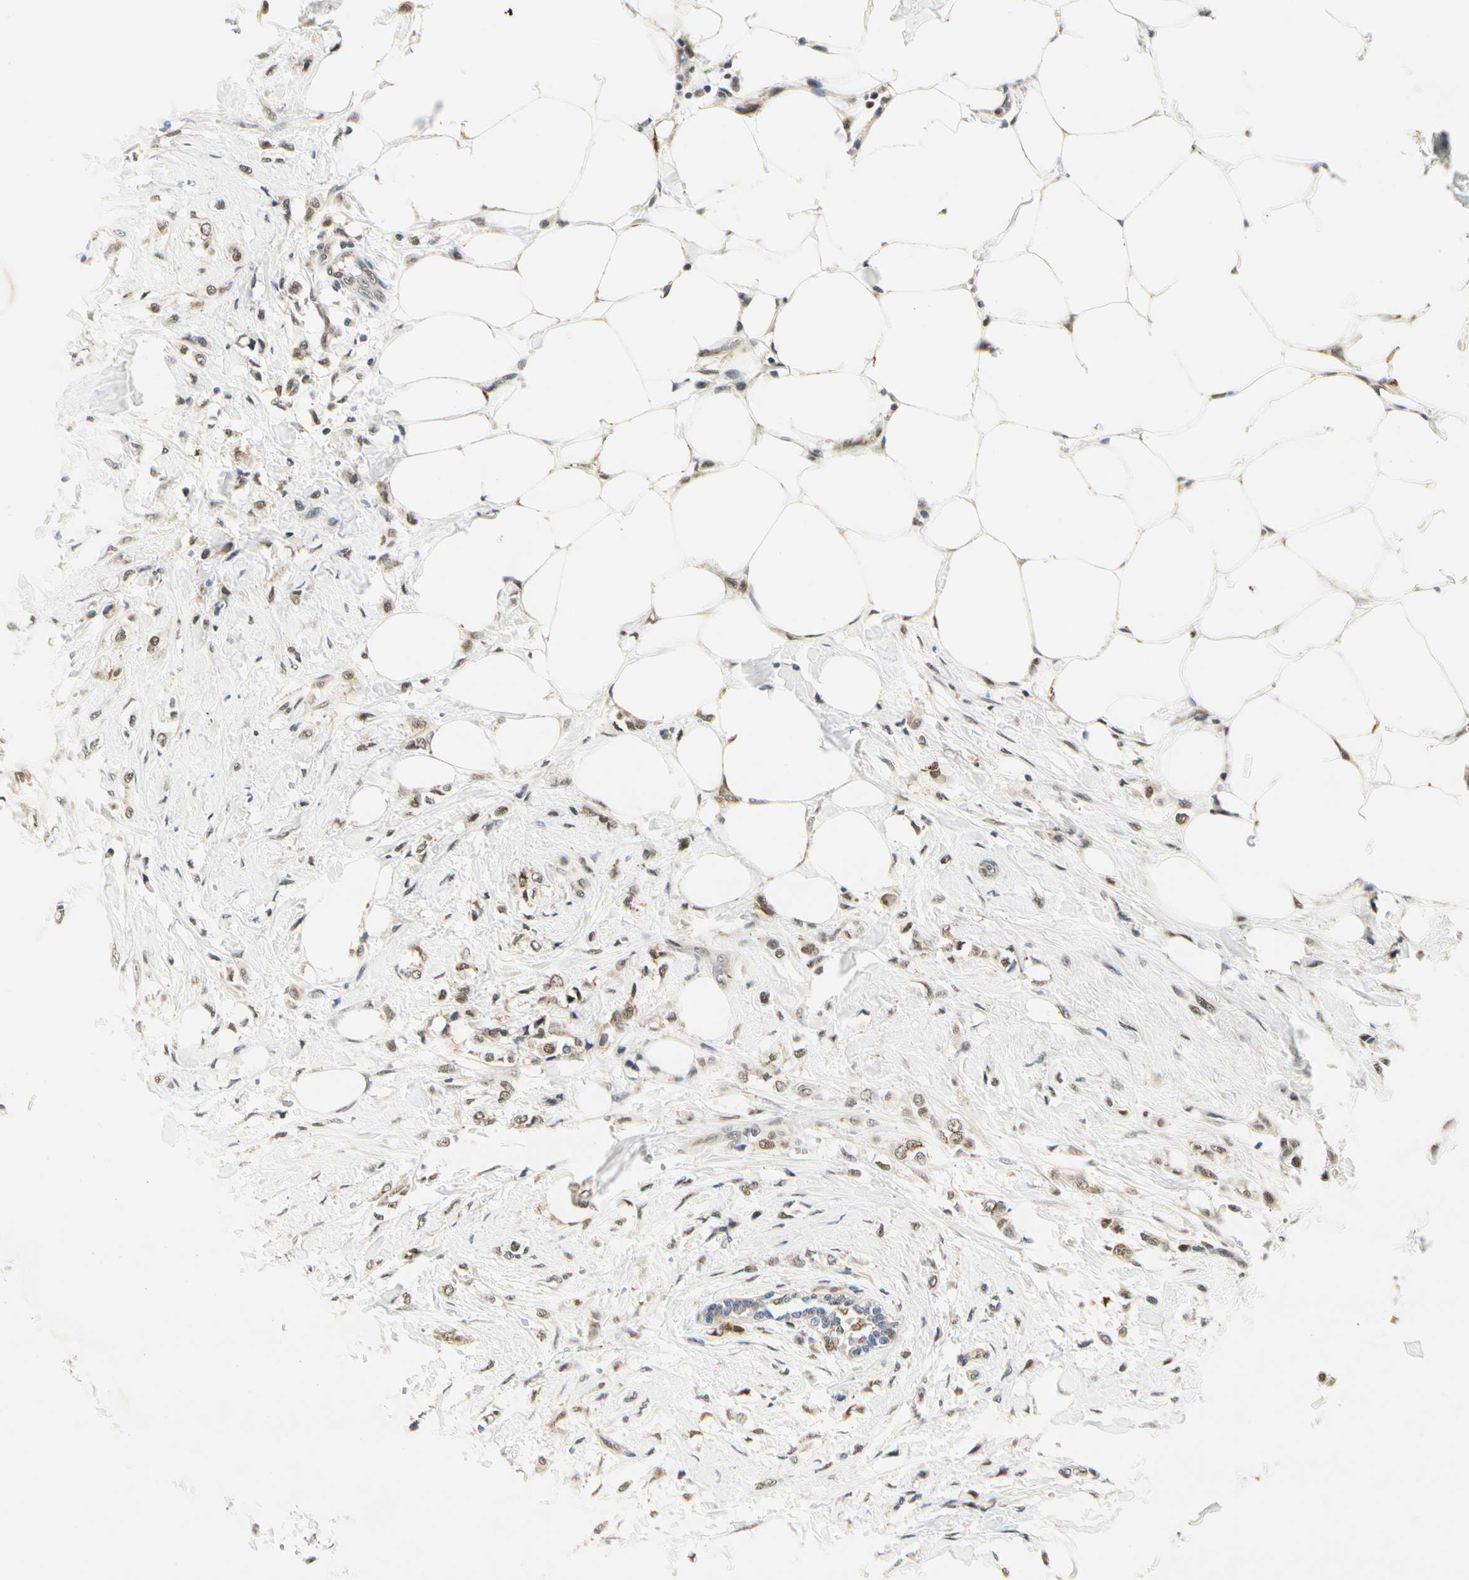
{"staining": {"intensity": "moderate", "quantity": ">75%", "location": "cytoplasmic/membranous"}, "tissue": "breast cancer", "cell_type": "Tumor cells", "image_type": "cancer", "snomed": [{"axis": "morphology", "description": "Lobular carcinoma, in situ"}, {"axis": "morphology", "description": "Lobular carcinoma"}, {"axis": "topography", "description": "Breast"}], "caption": "There is medium levels of moderate cytoplasmic/membranous positivity in tumor cells of breast lobular carcinoma, as demonstrated by immunohistochemical staining (brown color).", "gene": "PDK2", "patient": {"sex": "female", "age": 41}}